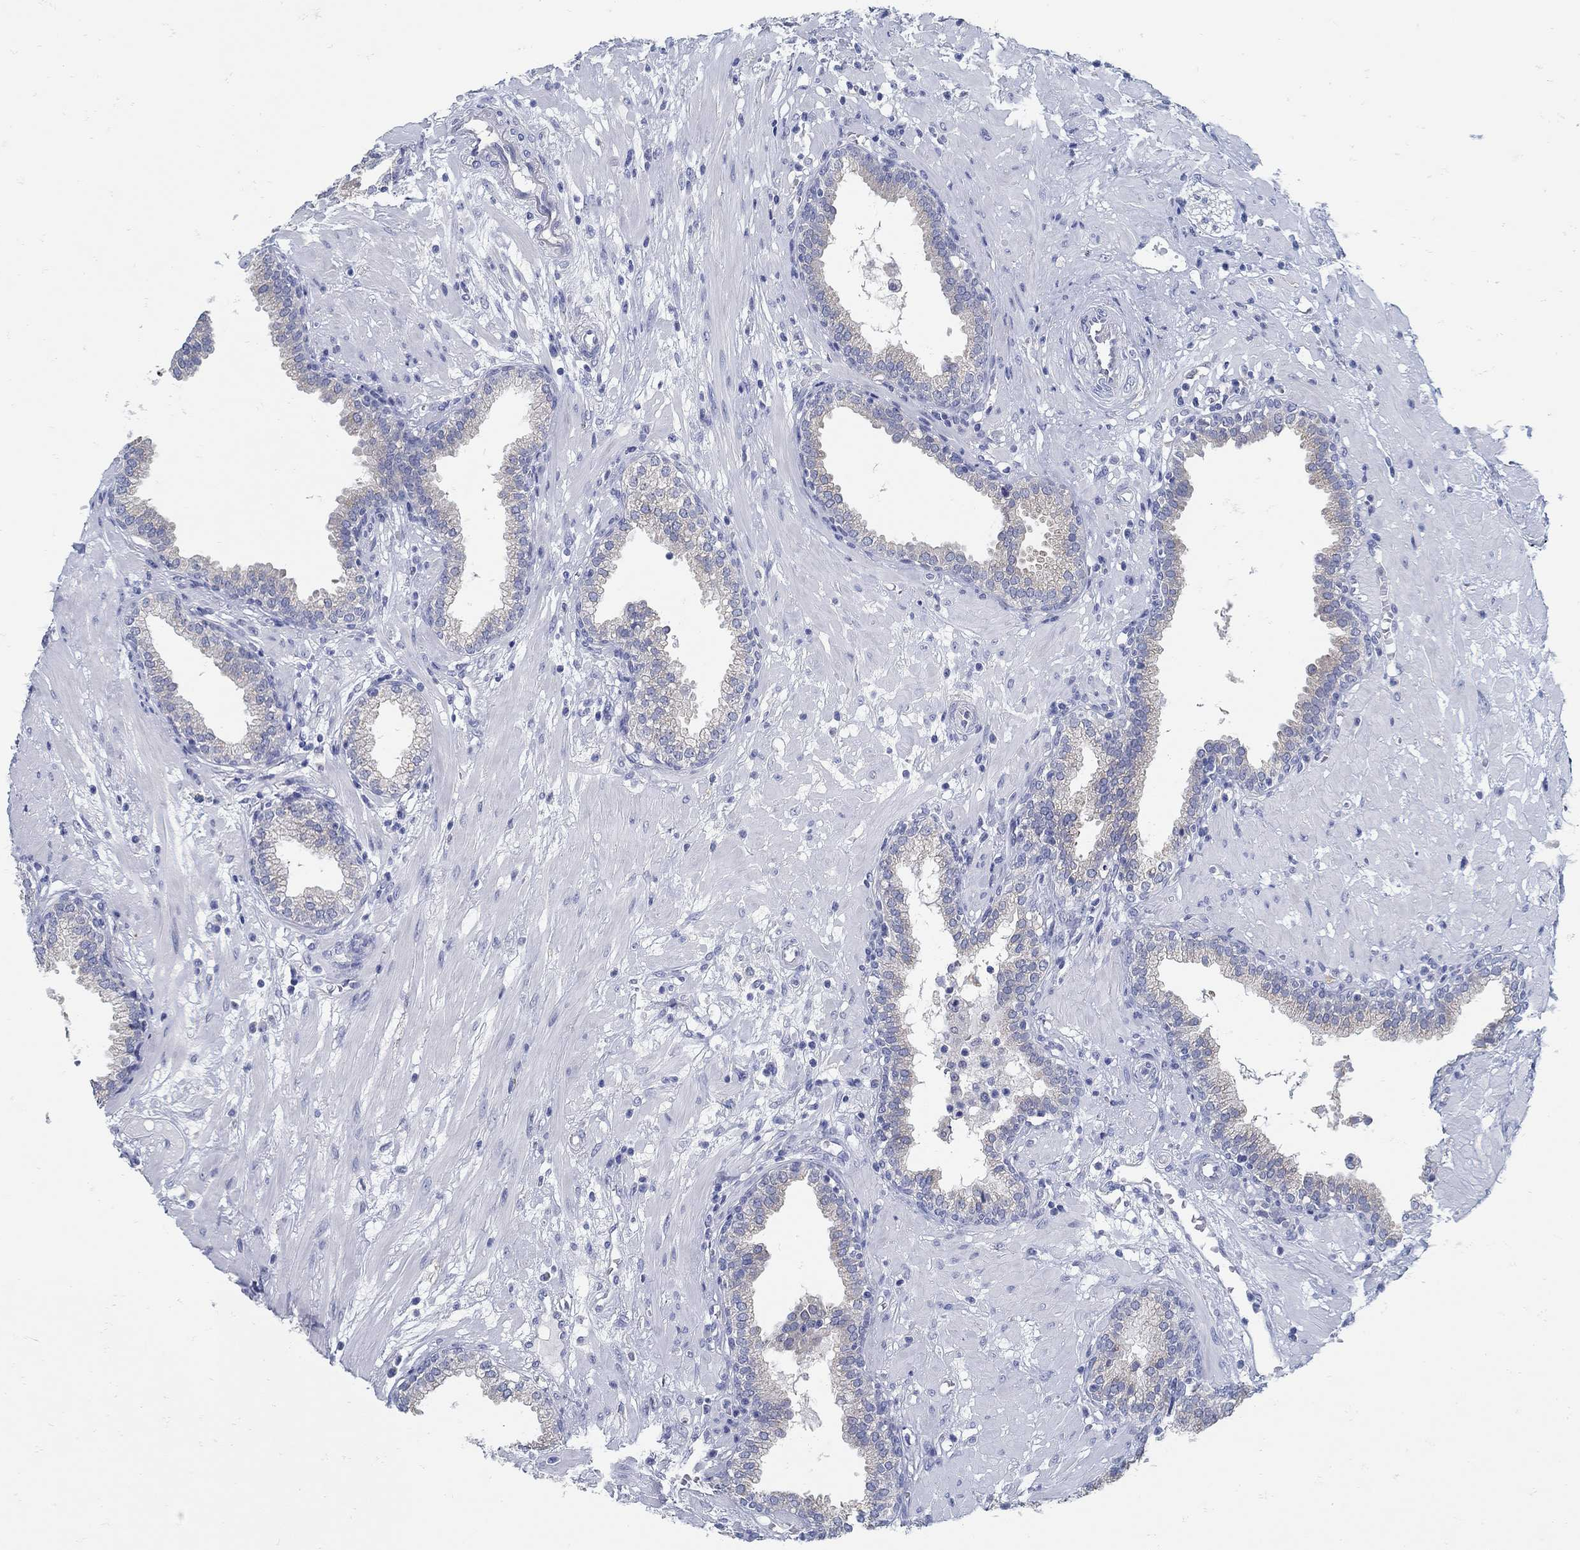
{"staining": {"intensity": "negative", "quantity": "none", "location": "none"}, "tissue": "prostate", "cell_type": "Glandular cells", "image_type": "normal", "snomed": [{"axis": "morphology", "description": "Normal tissue, NOS"}, {"axis": "topography", "description": "Prostate"}], "caption": "The histopathology image reveals no staining of glandular cells in normal prostate. (Brightfield microscopy of DAB immunohistochemistry (IHC) at high magnification).", "gene": "ZFAND4", "patient": {"sex": "male", "age": 64}}